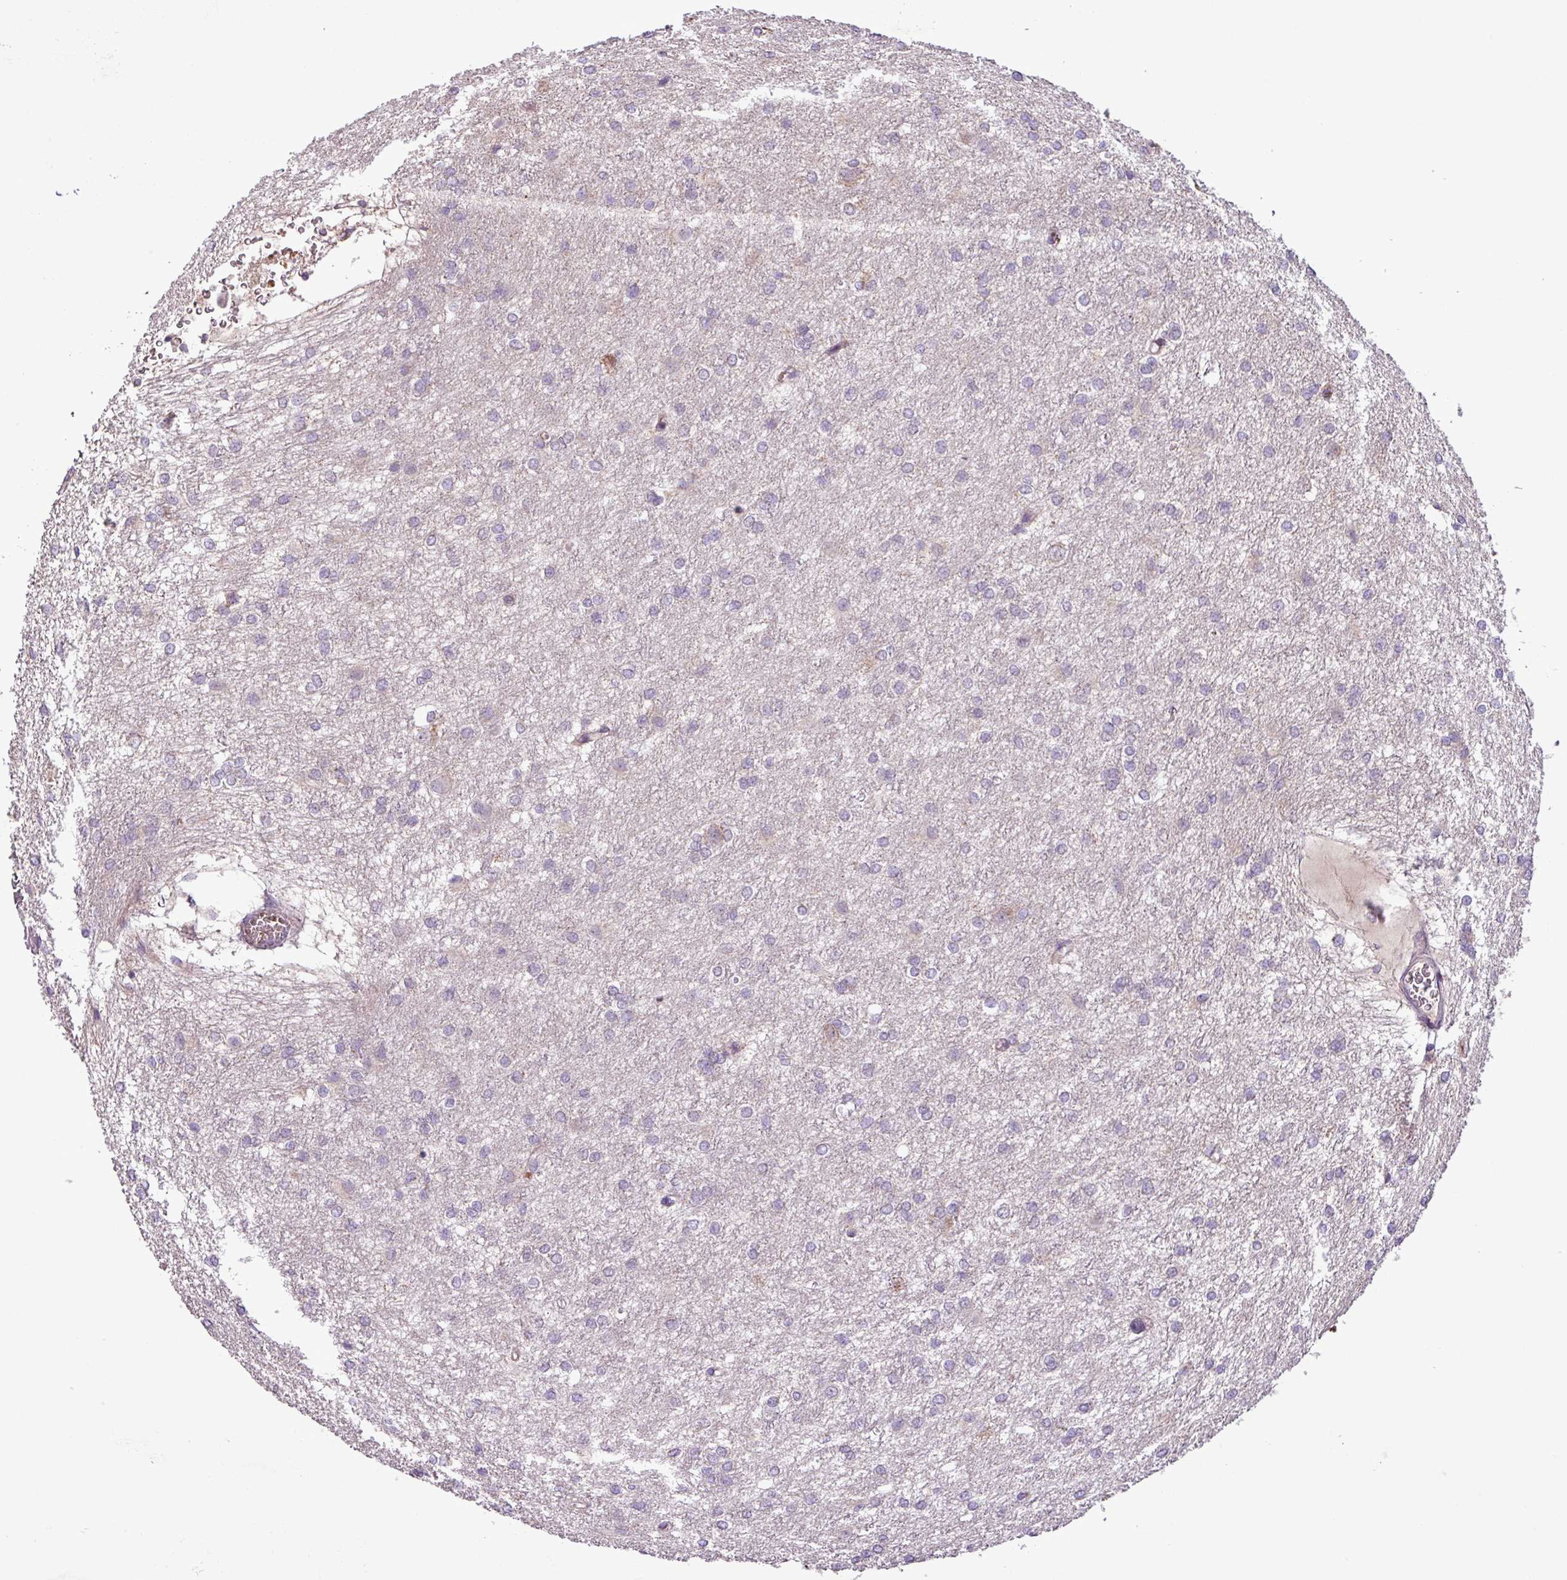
{"staining": {"intensity": "negative", "quantity": "none", "location": "none"}, "tissue": "glioma", "cell_type": "Tumor cells", "image_type": "cancer", "snomed": [{"axis": "morphology", "description": "Glioma, malignant, High grade"}, {"axis": "topography", "description": "Brain"}], "caption": "High magnification brightfield microscopy of glioma stained with DAB (brown) and counterstained with hematoxylin (blue): tumor cells show no significant expression. (DAB IHC, high magnification).", "gene": "FAM183A", "patient": {"sex": "female", "age": 50}}